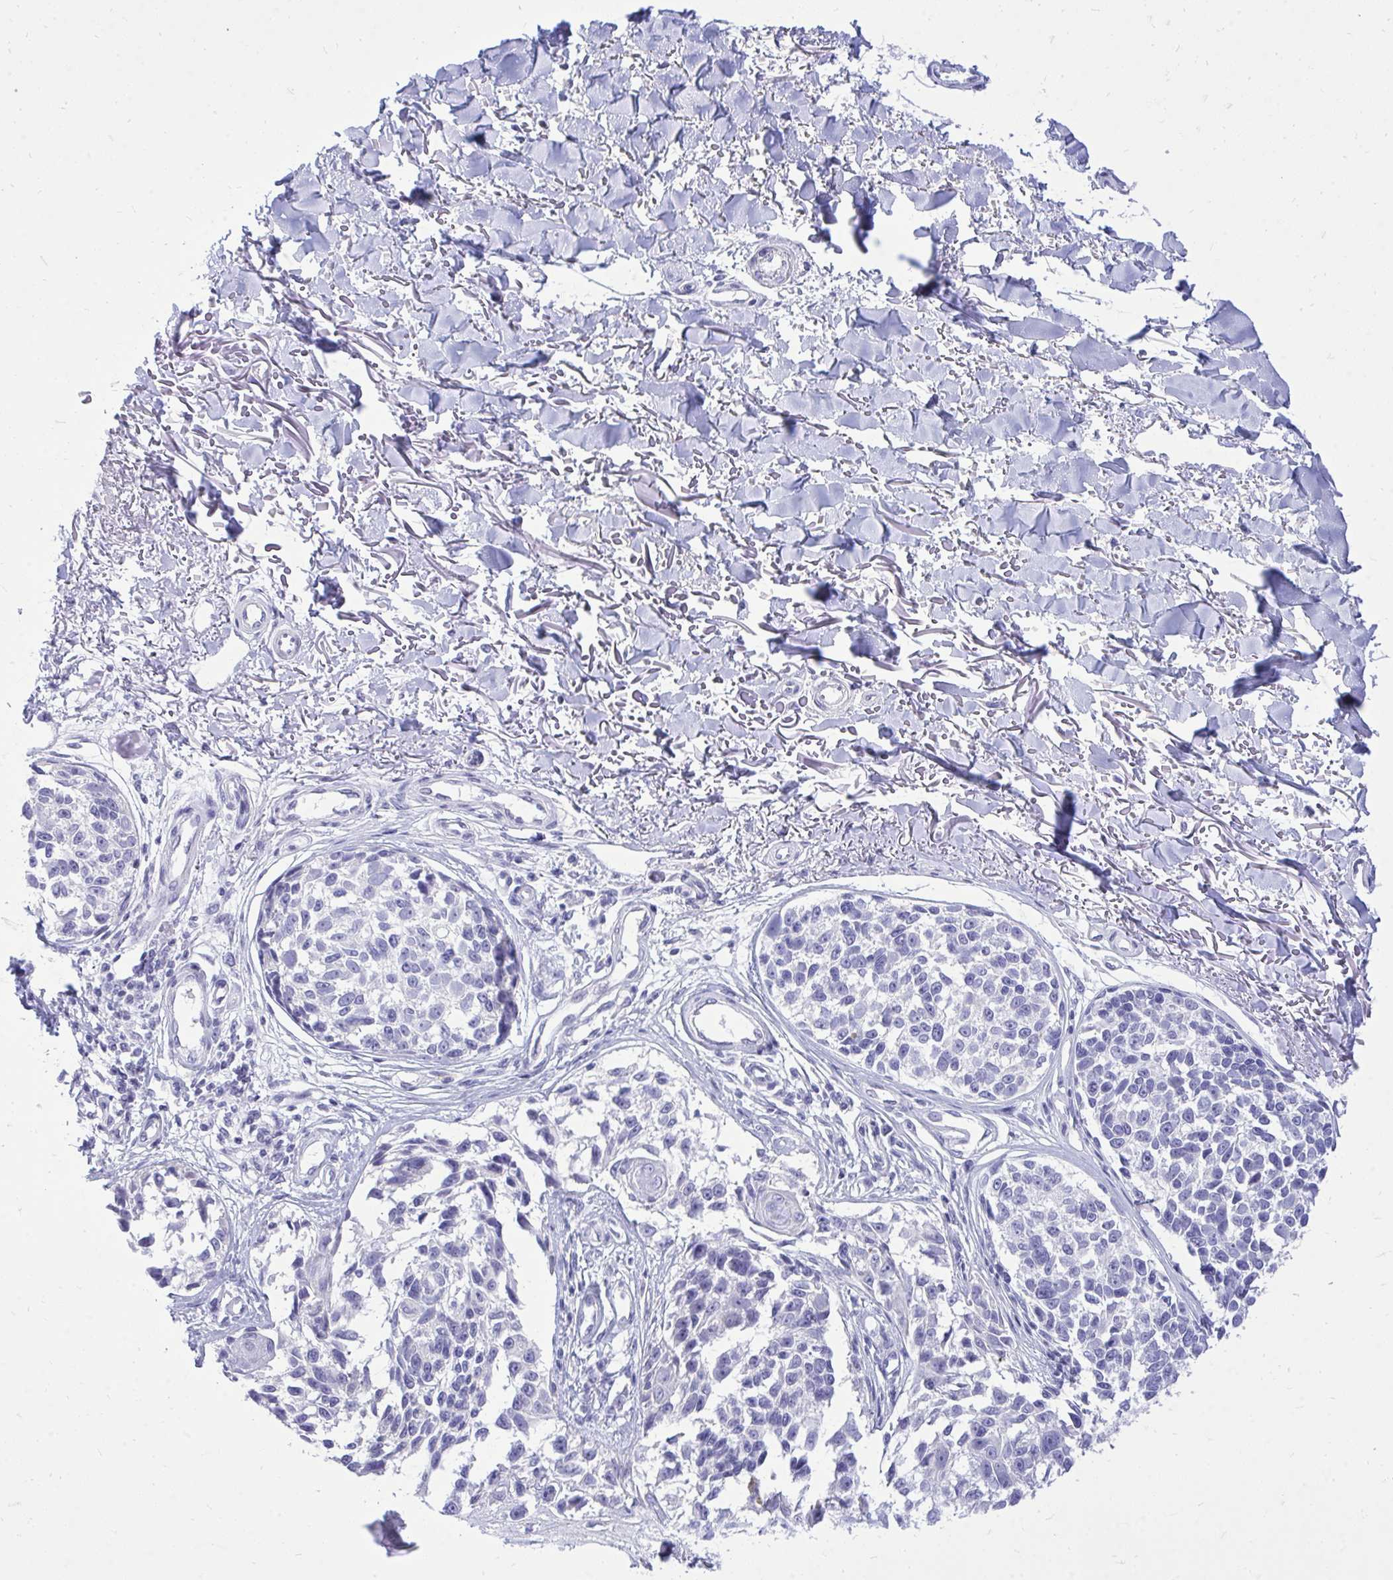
{"staining": {"intensity": "negative", "quantity": "none", "location": "none"}, "tissue": "melanoma", "cell_type": "Tumor cells", "image_type": "cancer", "snomed": [{"axis": "morphology", "description": "Malignant melanoma, NOS"}, {"axis": "topography", "description": "Skin"}], "caption": "Tumor cells show no significant protein expression in malignant melanoma.", "gene": "GABRA1", "patient": {"sex": "male", "age": 73}}